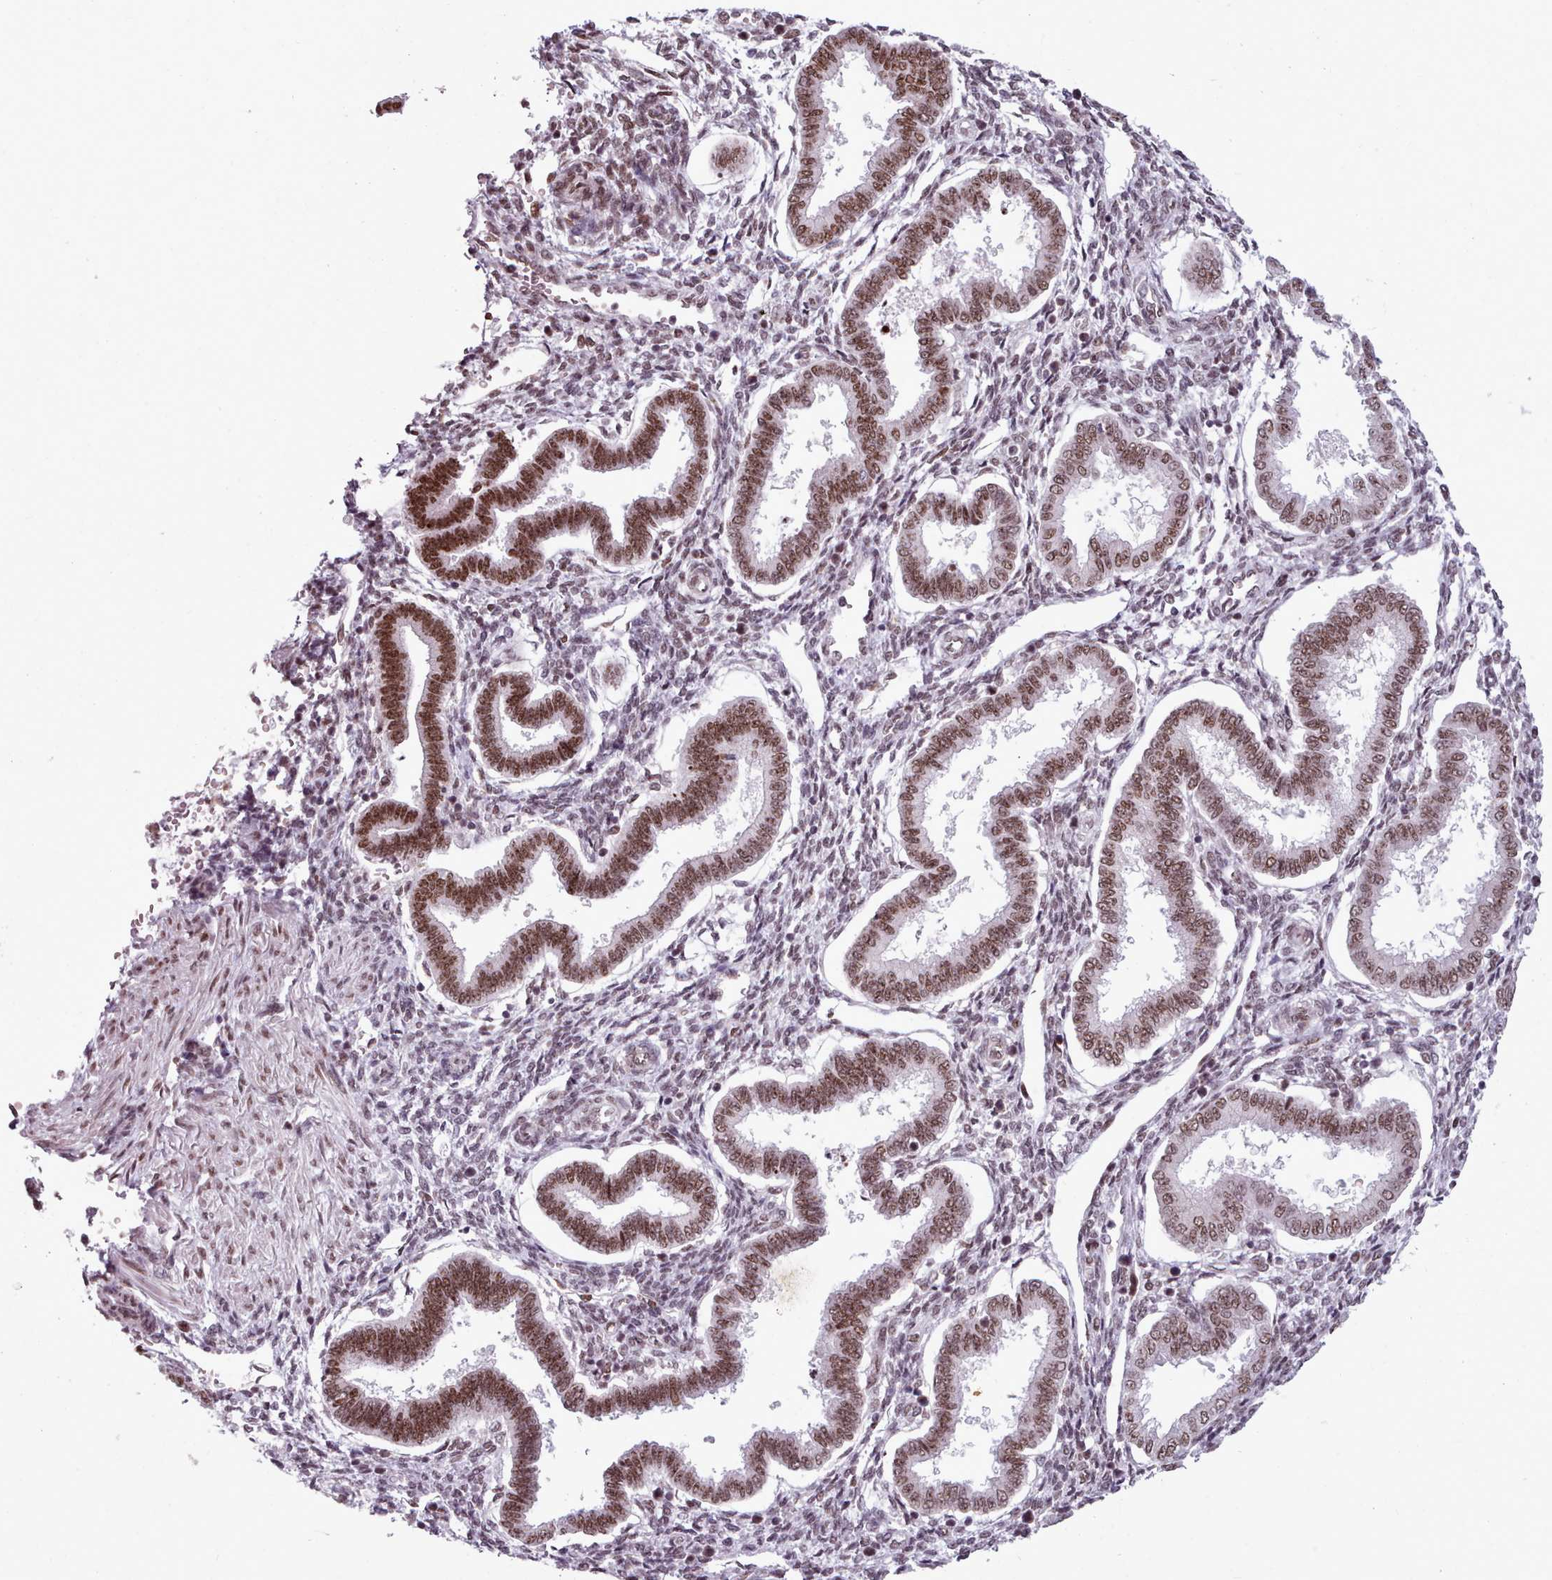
{"staining": {"intensity": "moderate", "quantity": ">75%", "location": "nuclear"}, "tissue": "endometrium", "cell_type": "Cells in endometrial stroma", "image_type": "normal", "snomed": [{"axis": "morphology", "description": "Normal tissue, NOS"}, {"axis": "topography", "description": "Endometrium"}], "caption": "A high-resolution micrograph shows IHC staining of unremarkable endometrium, which displays moderate nuclear expression in approximately >75% of cells in endometrial stroma.", "gene": "SRRM1", "patient": {"sex": "female", "age": 24}}